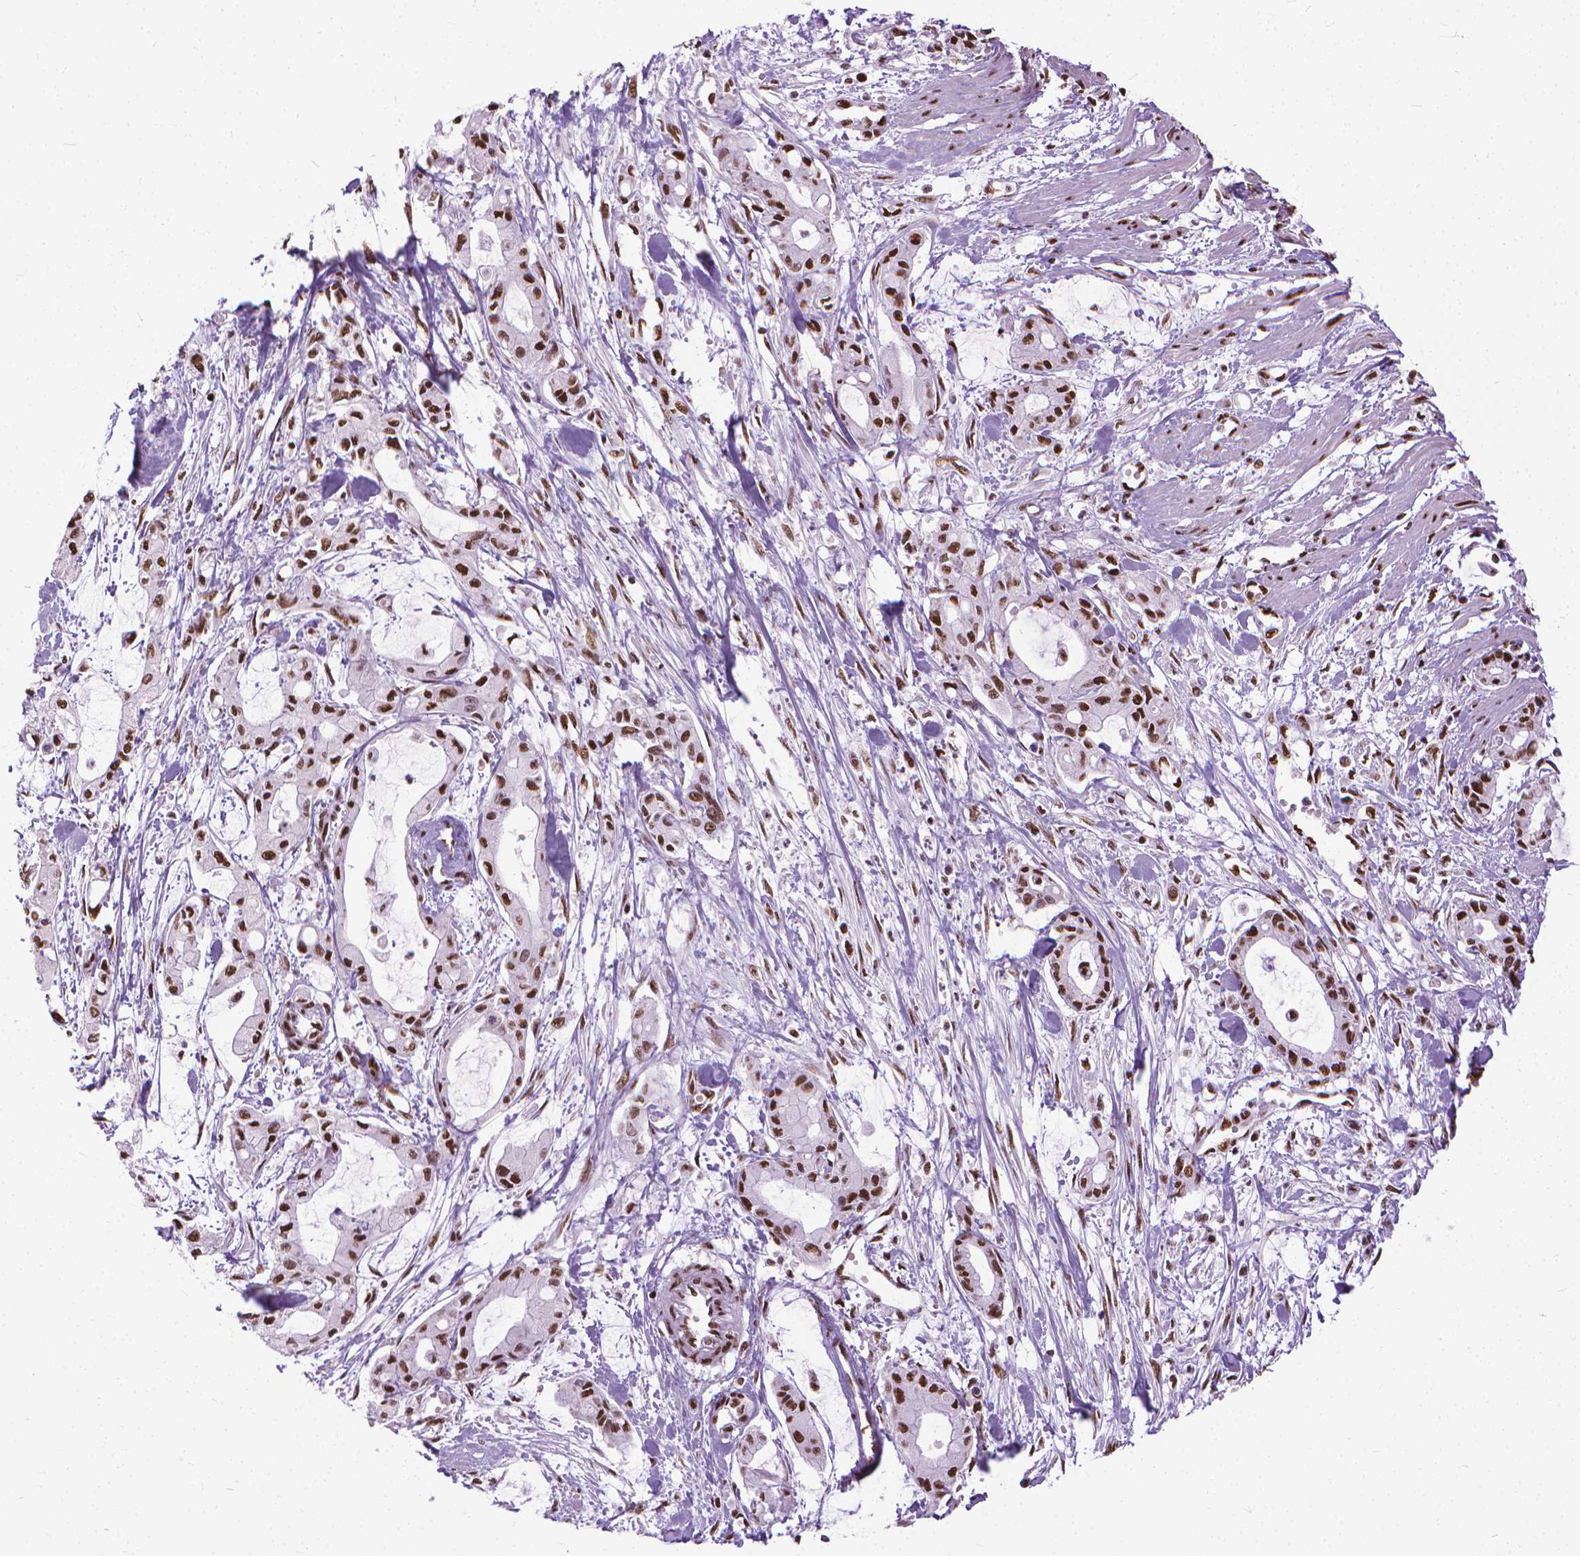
{"staining": {"intensity": "strong", "quantity": ">75%", "location": "nuclear"}, "tissue": "pancreatic cancer", "cell_type": "Tumor cells", "image_type": "cancer", "snomed": [{"axis": "morphology", "description": "Adenocarcinoma, NOS"}, {"axis": "topography", "description": "Pancreas"}], "caption": "Immunohistochemical staining of human pancreatic cancer shows strong nuclear protein expression in about >75% of tumor cells.", "gene": "AKAP8", "patient": {"sex": "male", "age": 48}}